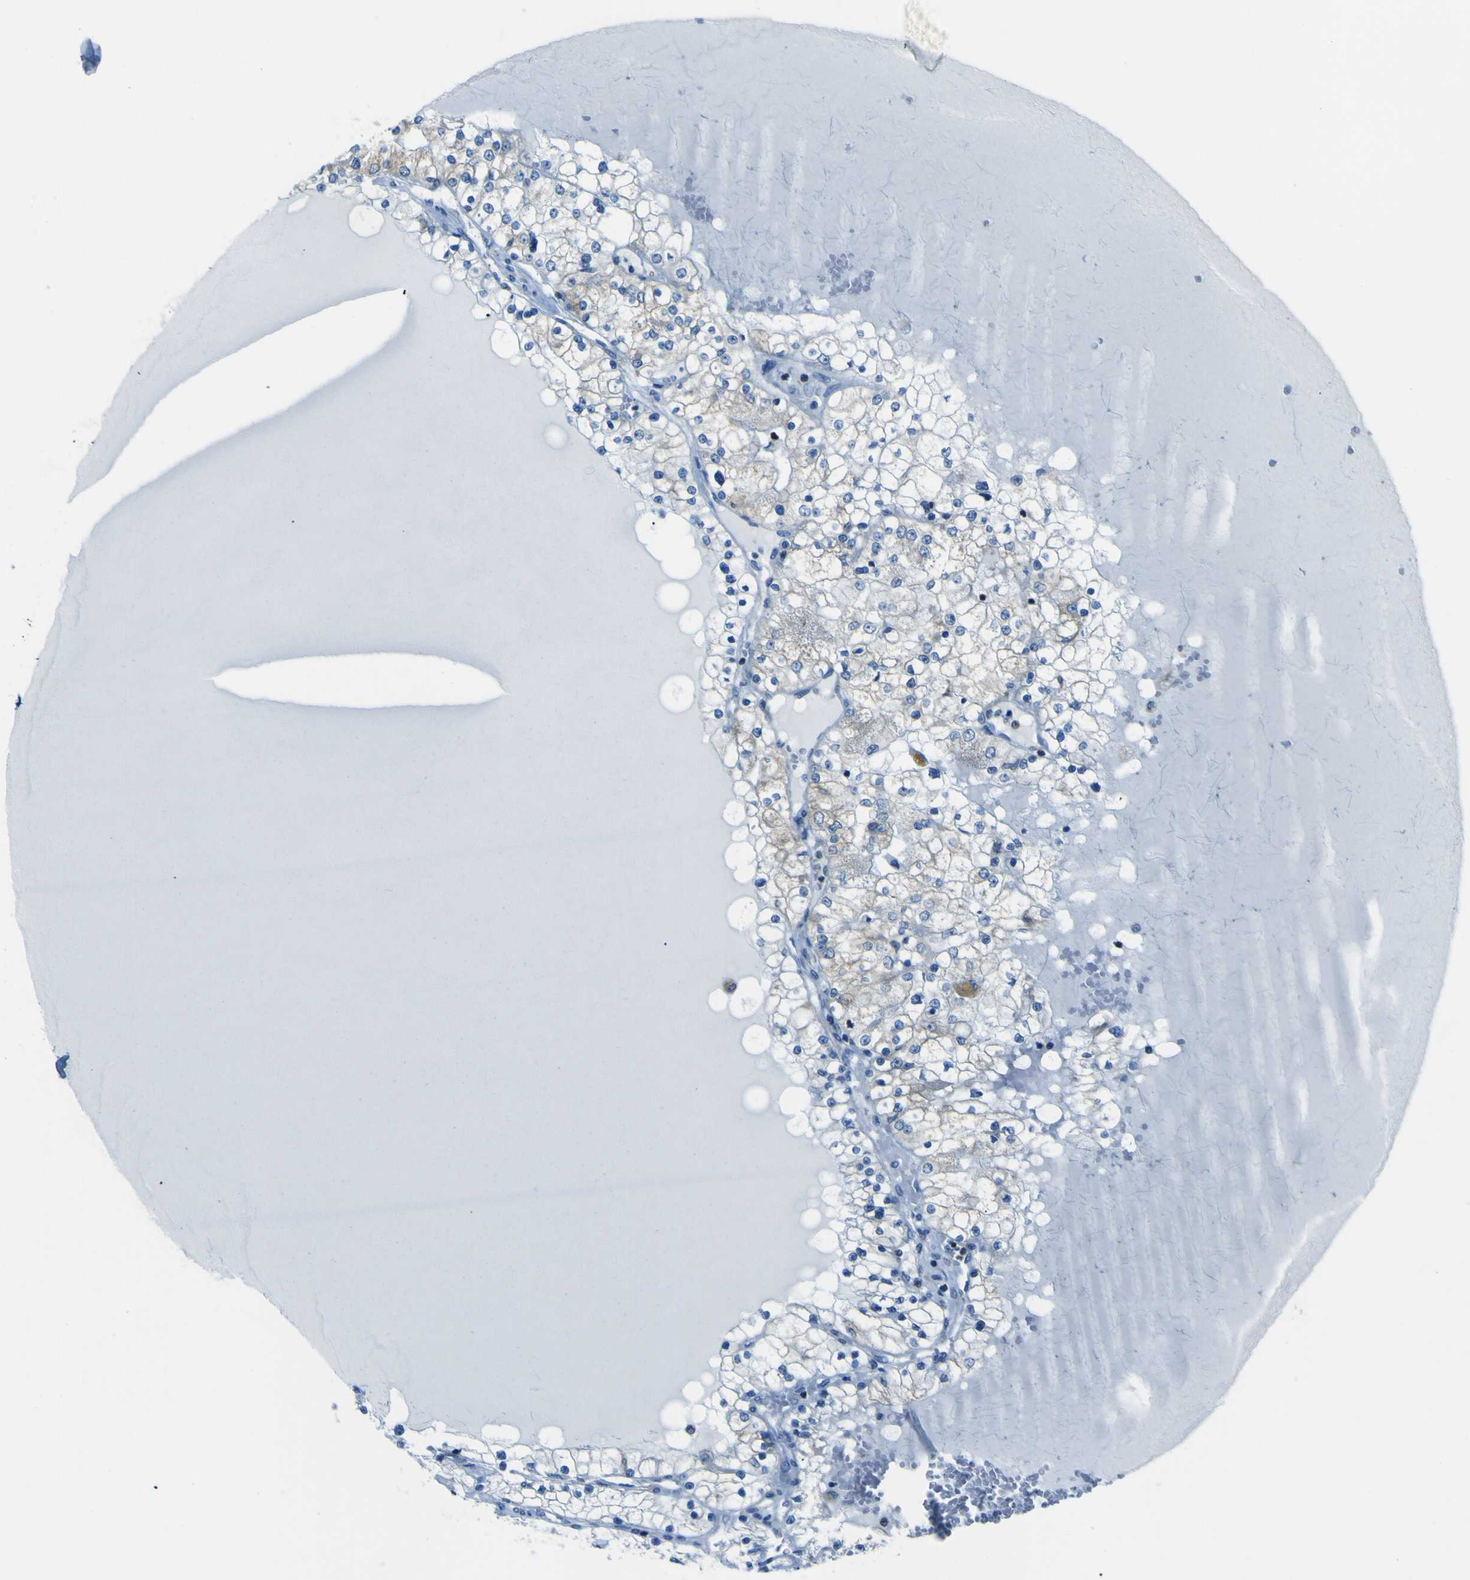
{"staining": {"intensity": "weak", "quantity": "25%-75%", "location": "cytoplasmic/membranous"}, "tissue": "renal cancer", "cell_type": "Tumor cells", "image_type": "cancer", "snomed": [{"axis": "morphology", "description": "Adenocarcinoma, NOS"}, {"axis": "topography", "description": "Kidney"}], "caption": "High-power microscopy captured an immunohistochemistry image of renal adenocarcinoma, revealing weak cytoplasmic/membranous expression in about 25%-75% of tumor cells.", "gene": "STIM1", "patient": {"sex": "male", "age": 68}}